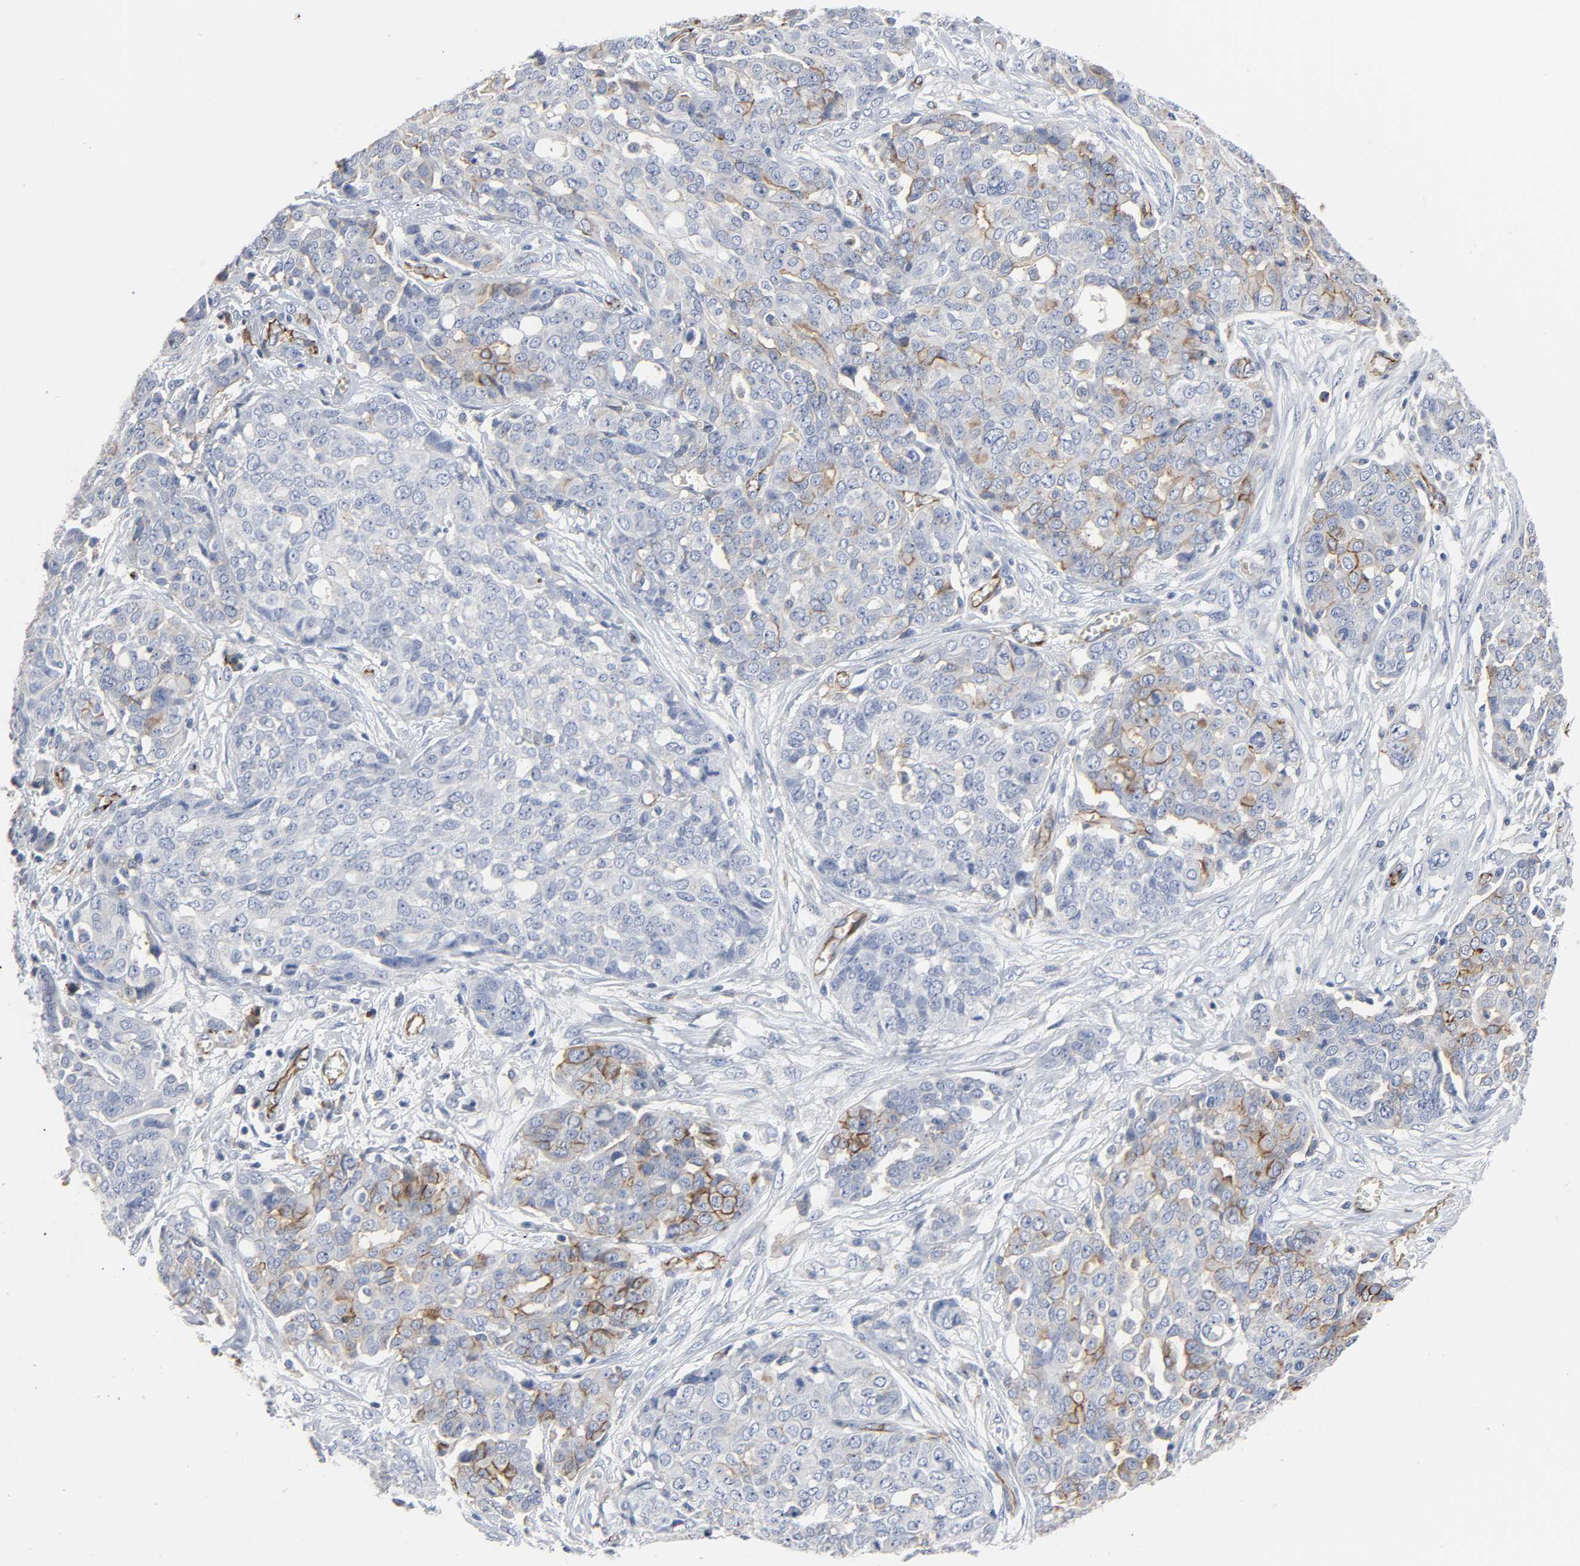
{"staining": {"intensity": "moderate", "quantity": "<25%", "location": "cytoplasmic/membranous"}, "tissue": "ovarian cancer", "cell_type": "Tumor cells", "image_type": "cancer", "snomed": [{"axis": "morphology", "description": "Cystadenocarcinoma, serous, NOS"}, {"axis": "topography", "description": "Soft tissue"}, {"axis": "topography", "description": "Ovary"}], "caption": "Ovarian cancer stained for a protein (brown) reveals moderate cytoplasmic/membranous positive staining in approximately <25% of tumor cells.", "gene": "PECAM1", "patient": {"sex": "female", "age": 57}}